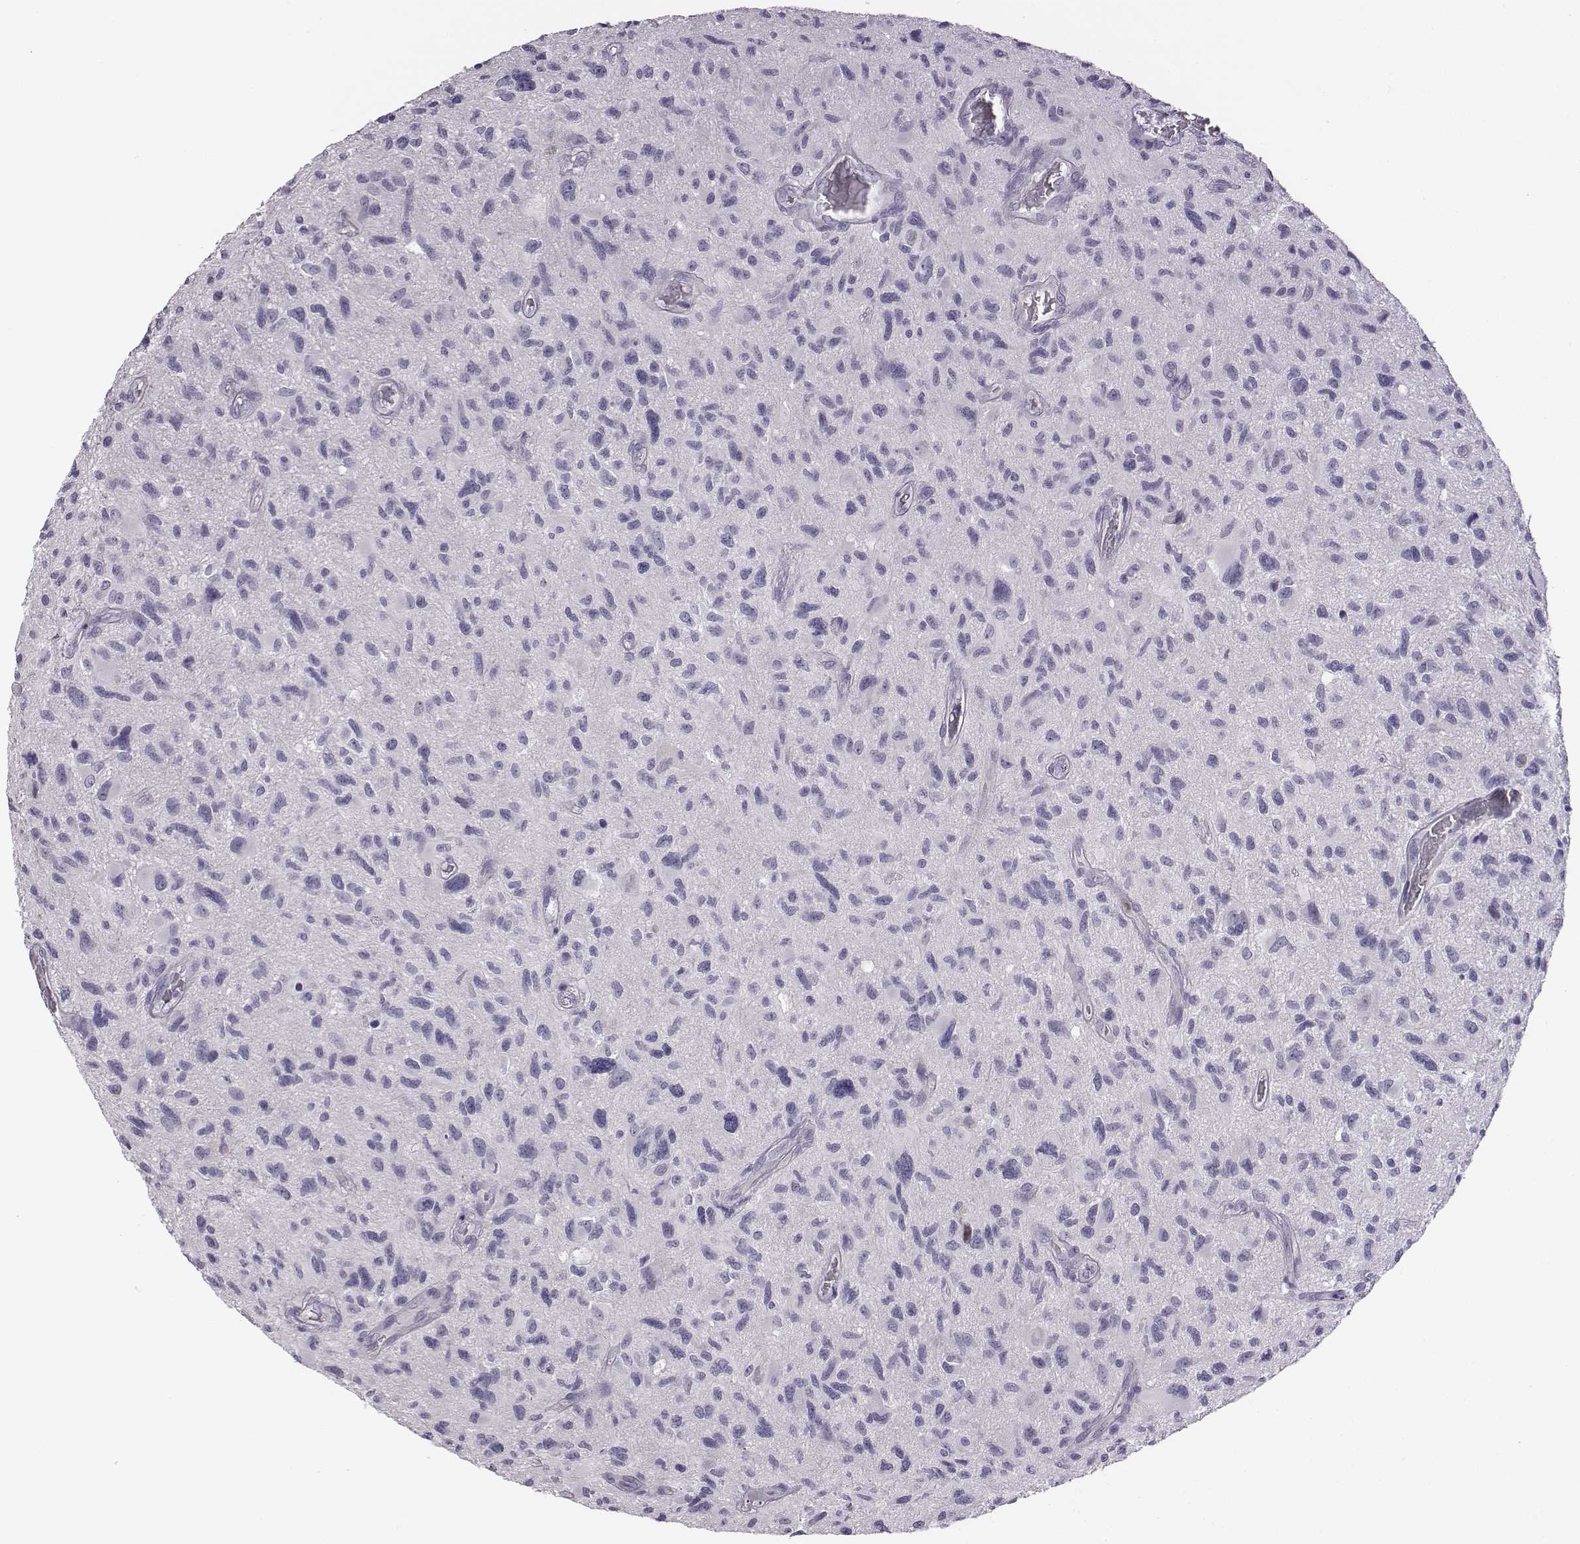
{"staining": {"intensity": "negative", "quantity": "none", "location": "none"}, "tissue": "glioma", "cell_type": "Tumor cells", "image_type": "cancer", "snomed": [{"axis": "morphology", "description": "Glioma, malignant, NOS"}, {"axis": "morphology", "description": "Glioma, malignant, High grade"}, {"axis": "topography", "description": "Brain"}], "caption": "DAB (3,3'-diaminobenzidine) immunohistochemical staining of human glioma displays no significant expression in tumor cells.", "gene": "ADAM7", "patient": {"sex": "female", "age": 71}}